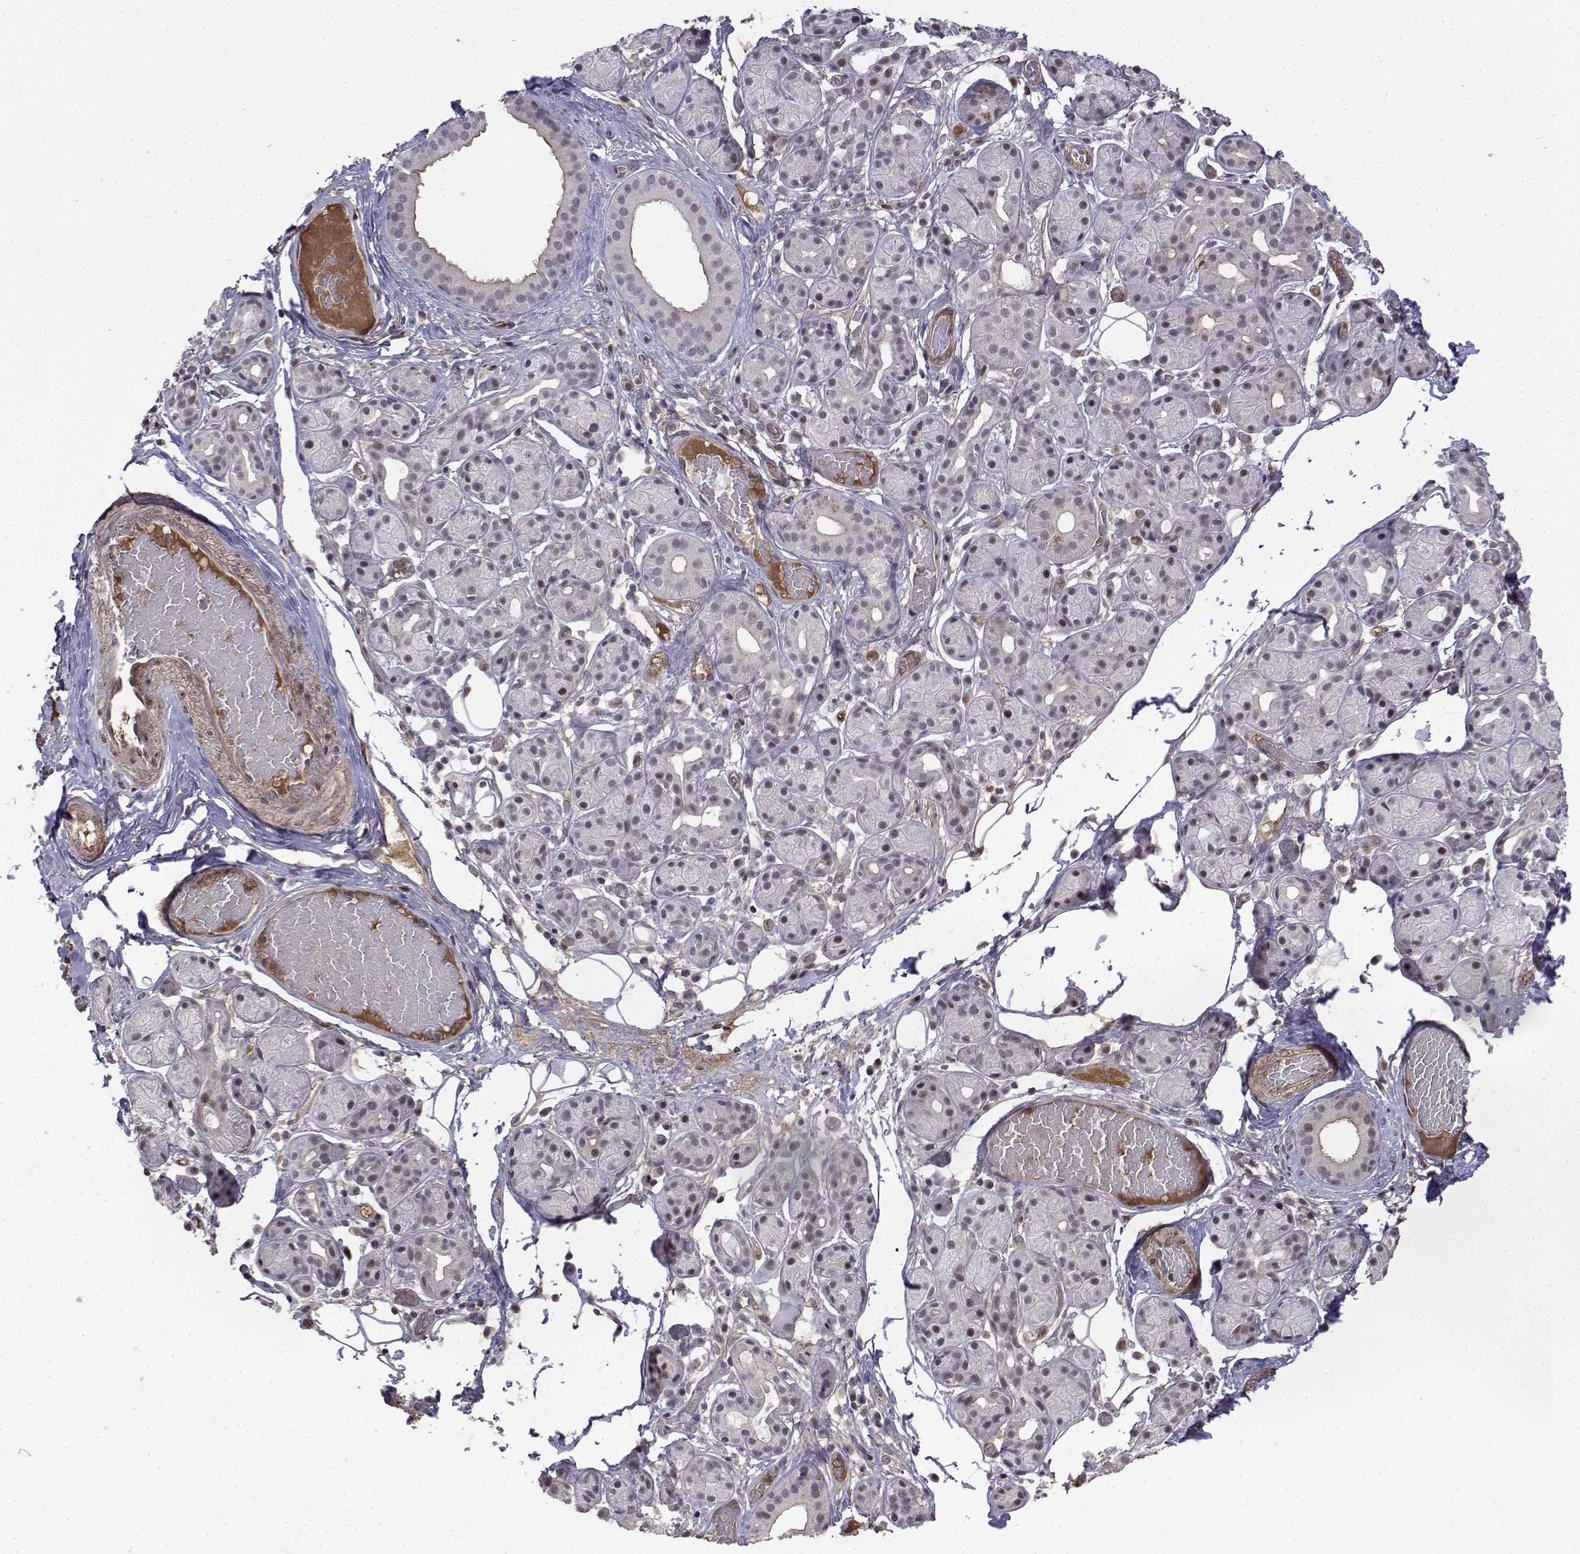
{"staining": {"intensity": "moderate", "quantity": "<25%", "location": "nuclear"}, "tissue": "salivary gland", "cell_type": "Glandular cells", "image_type": "normal", "snomed": [{"axis": "morphology", "description": "Normal tissue, NOS"}, {"axis": "topography", "description": "Salivary gland"}, {"axis": "topography", "description": "Peripheral nerve tissue"}], "caption": "Approximately <25% of glandular cells in unremarkable salivary gland reveal moderate nuclear protein positivity as visualized by brown immunohistochemical staining.", "gene": "ITGA7", "patient": {"sex": "male", "age": 71}}